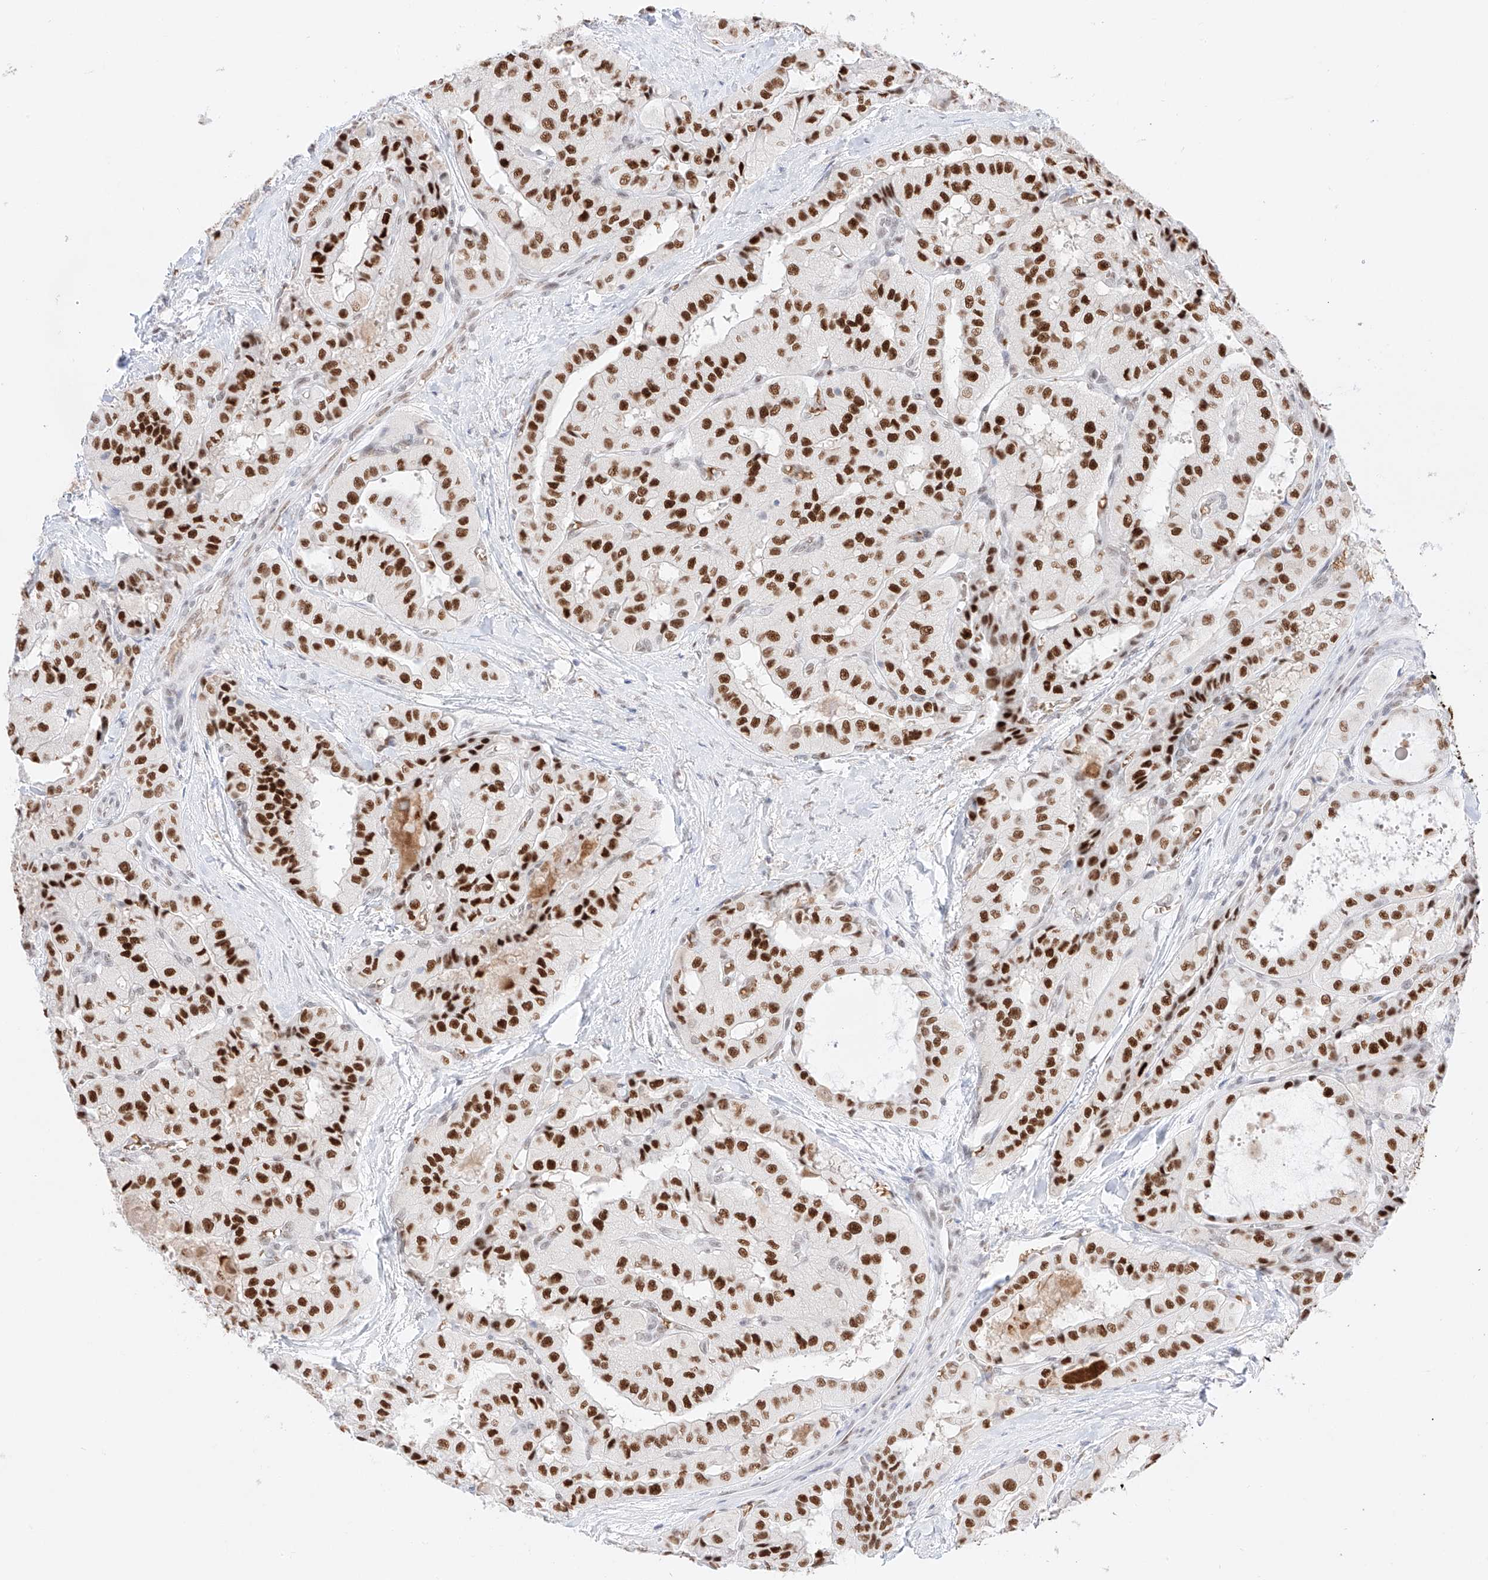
{"staining": {"intensity": "strong", "quantity": ">75%", "location": "nuclear"}, "tissue": "thyroid cancer", "cell_type": "Tumor cells", "image_type": "cancer", "snomed": [{"axis": "morphology", "description": "Papillary adenocarcinoma, NOS"}, {"axis": "topography", "description": "Thyroid gland"}], "caption": "Protein staining of papillary adenocarcinoma (thyroid) tissue exhibits strong nuclear positivity in about >75% of tumor cells.", "gene": "APIP", "patient": {"sex": "female", "age": 59}}